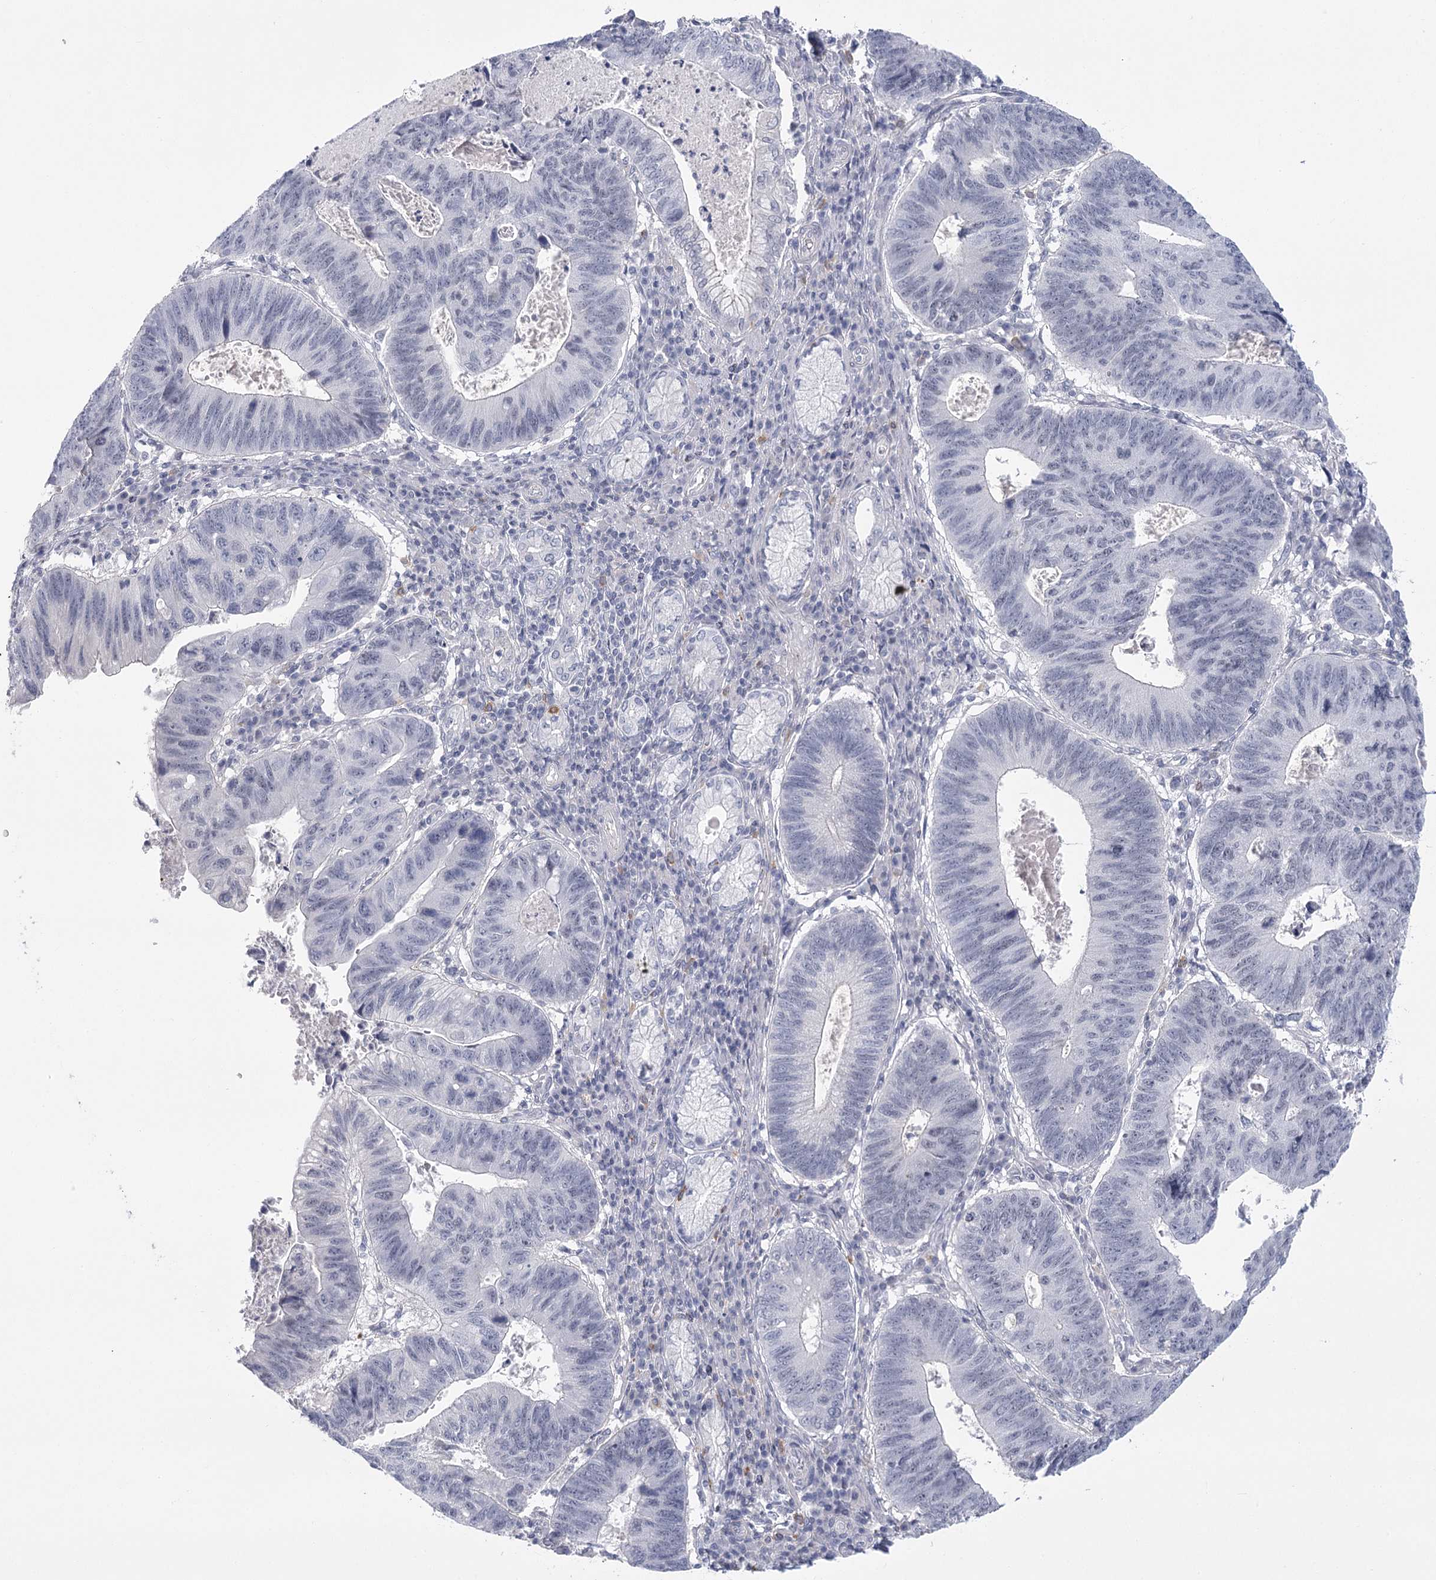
{"staining": {"intensity": "negative", "quantity": "none", "location": "none"}, "tissue": "stomach cancer", "cell_type": "Tumor cells", "image_type": "cancer", "snomed": [{"axis": "morphology", "description": "Adenocarcinoma, NOS"}, {"axis": "topography", "description": "Stomach"}], "caption": "This is an IHC micrograph of human stomach cancer (adenocarcinoma). There is no expression in tumor cells.", "gene": "FAM76B", "patient": {"sex": "male", "age": 59}}